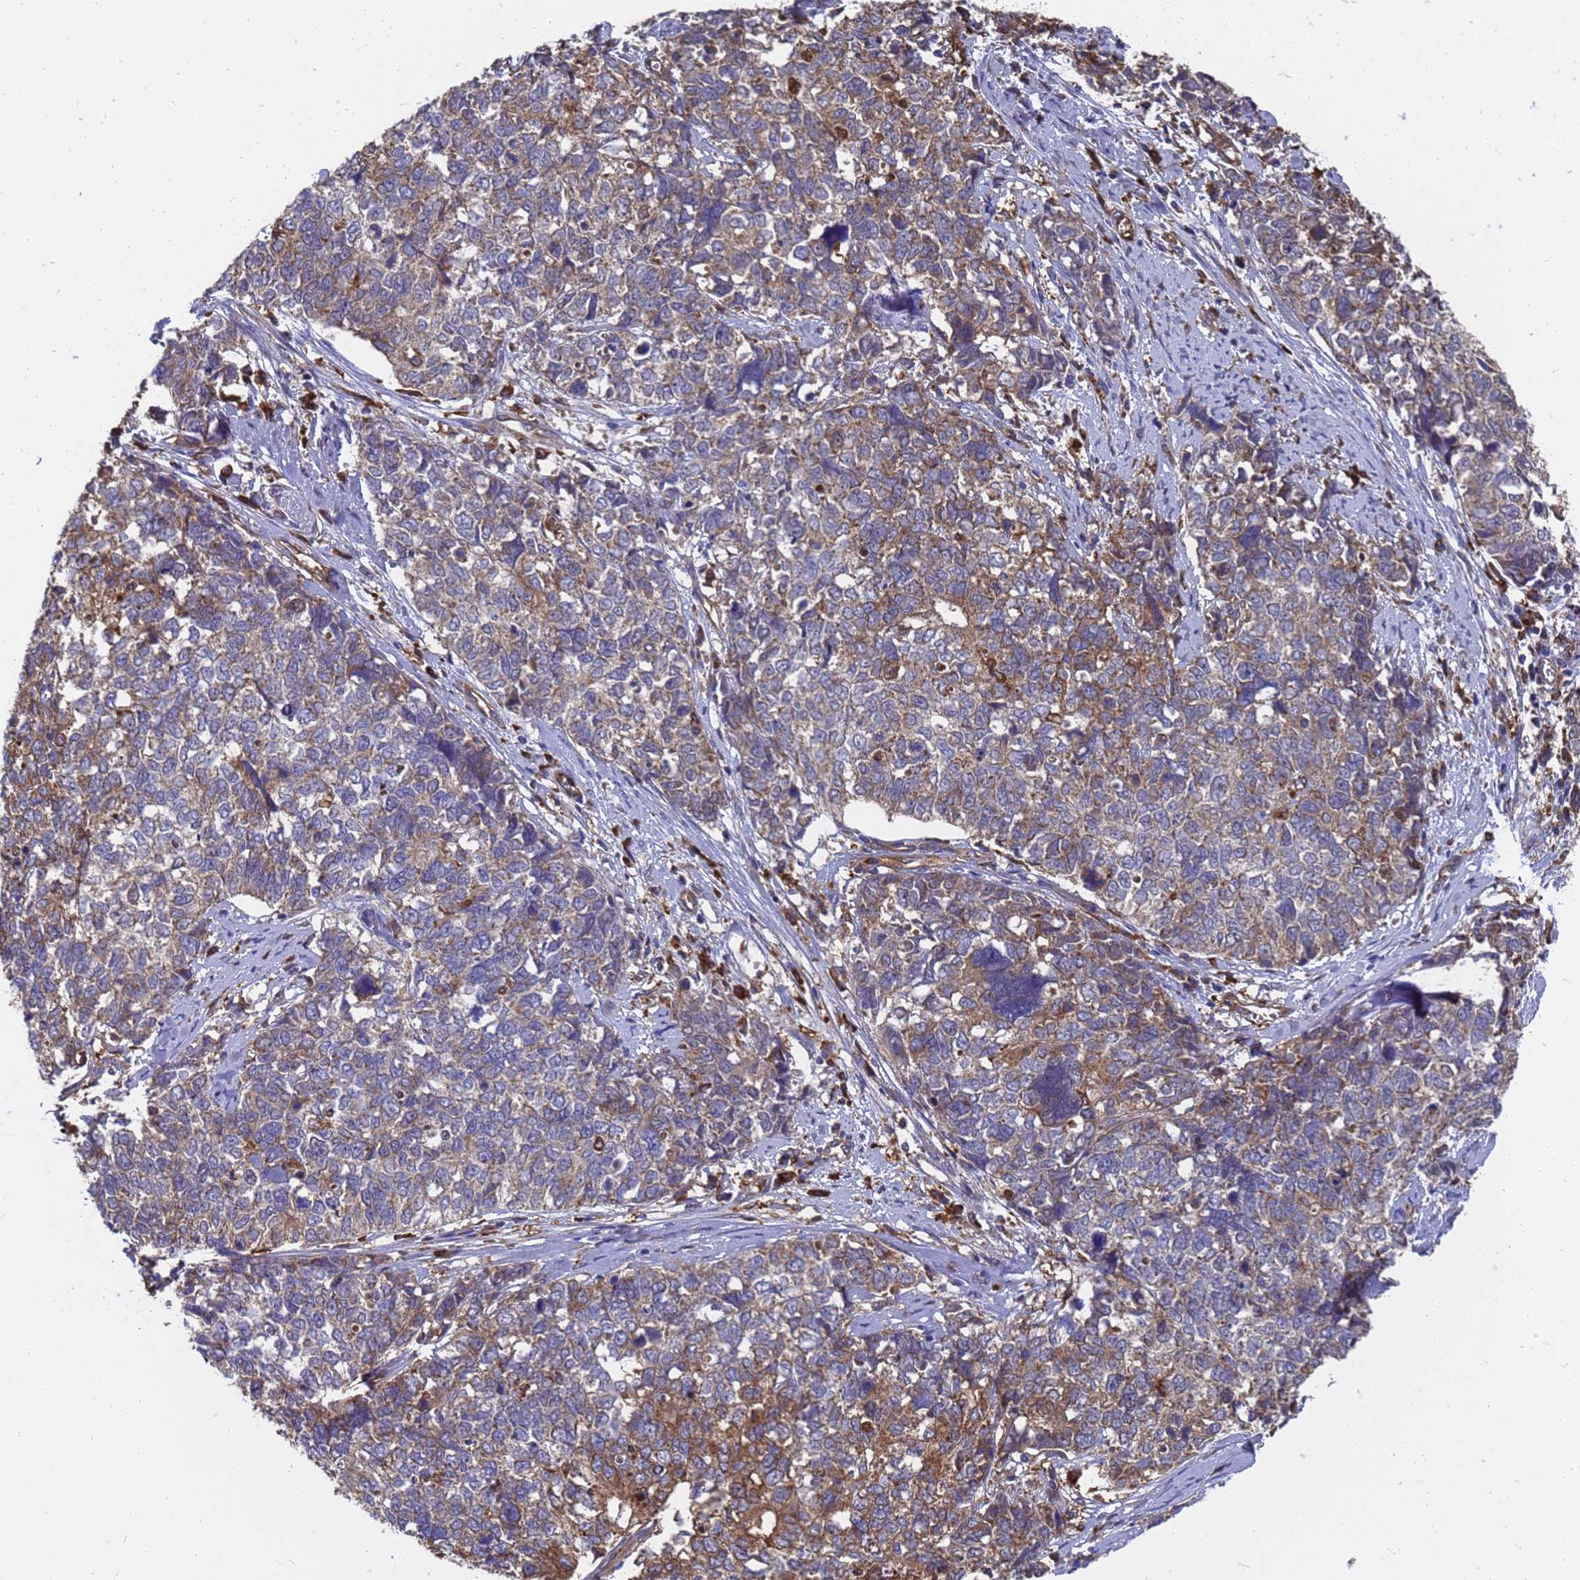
{"staining": {"intensity": "moderate", "quantity": "<25%", "location": "cytoplasmic/membranous"}, "tissue": "cervical cancer", "cell_type": "Tumor cells", "image_type": "cancer", "snomed": [{"axis": "morphology", "description": "Squamous cell carcinoma, NOS"}, {"axis": "topography", "description": "Cervix"}], "caption": "Cervical cancer stained with immunohistochemistry (IHC) shows moderate cytoplasmic/membranous expression in approximately <25% of tumor cells.", "gene": "SLC35E2B", "patient": {"sex": "female", "age": 63}}